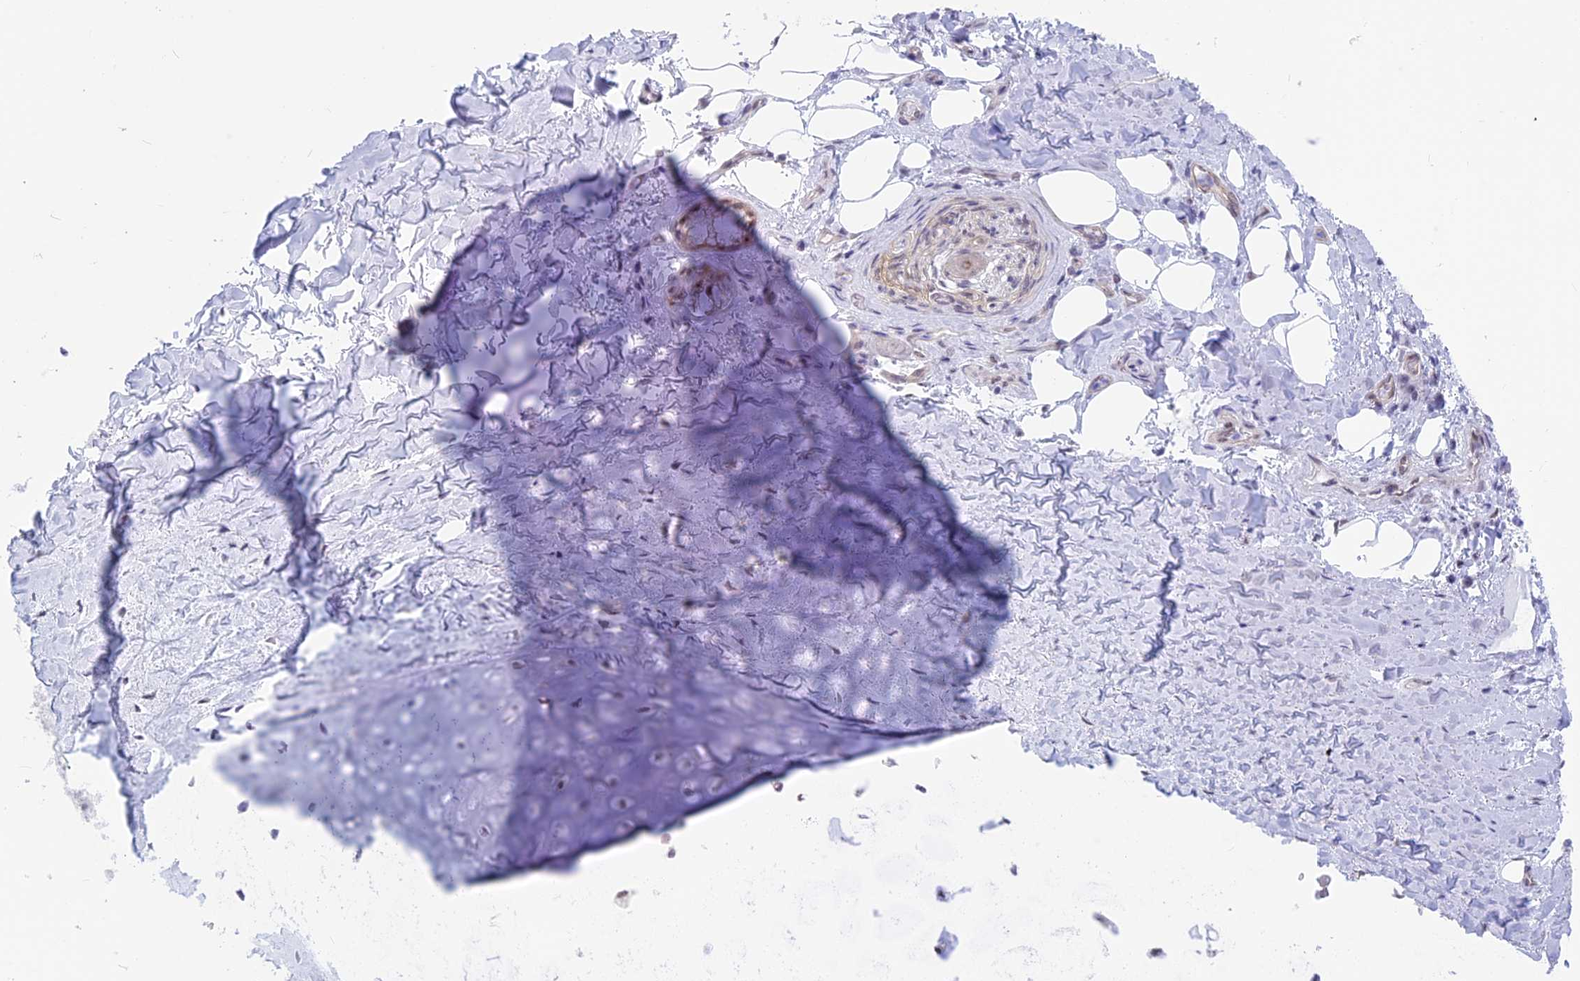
{"staining": {"intensity": "negative", "quantity": "none", "location": "none"}, "tissue": "adipose tissue", "cell_type": "Adipocytes", "image_type": "normal", "snomed": [{"axis": "morphology", "description": "Normal tissue, NOS"}, {"axis": "topography", "description": "Lymph node"}, {"axis": "topography", "description": "Cartilage tissue"}, {"axis": "topography", "description": "Bronchus"}], "caption": "Immunohistochemistry histopathology image of unremarkable adipose tissue: human adipose tissue stained with DAB (3,3'-diaminobenzidine) exhibits no significant protein expression in adipocytes. (DAB (3,3'-diaminobenzidine) immunohistochemistry (IHC) visualized using brightfield microscopy, high magnification).", "gene": "SRSF5", "patient": {"sex": "male", "age": 63}}